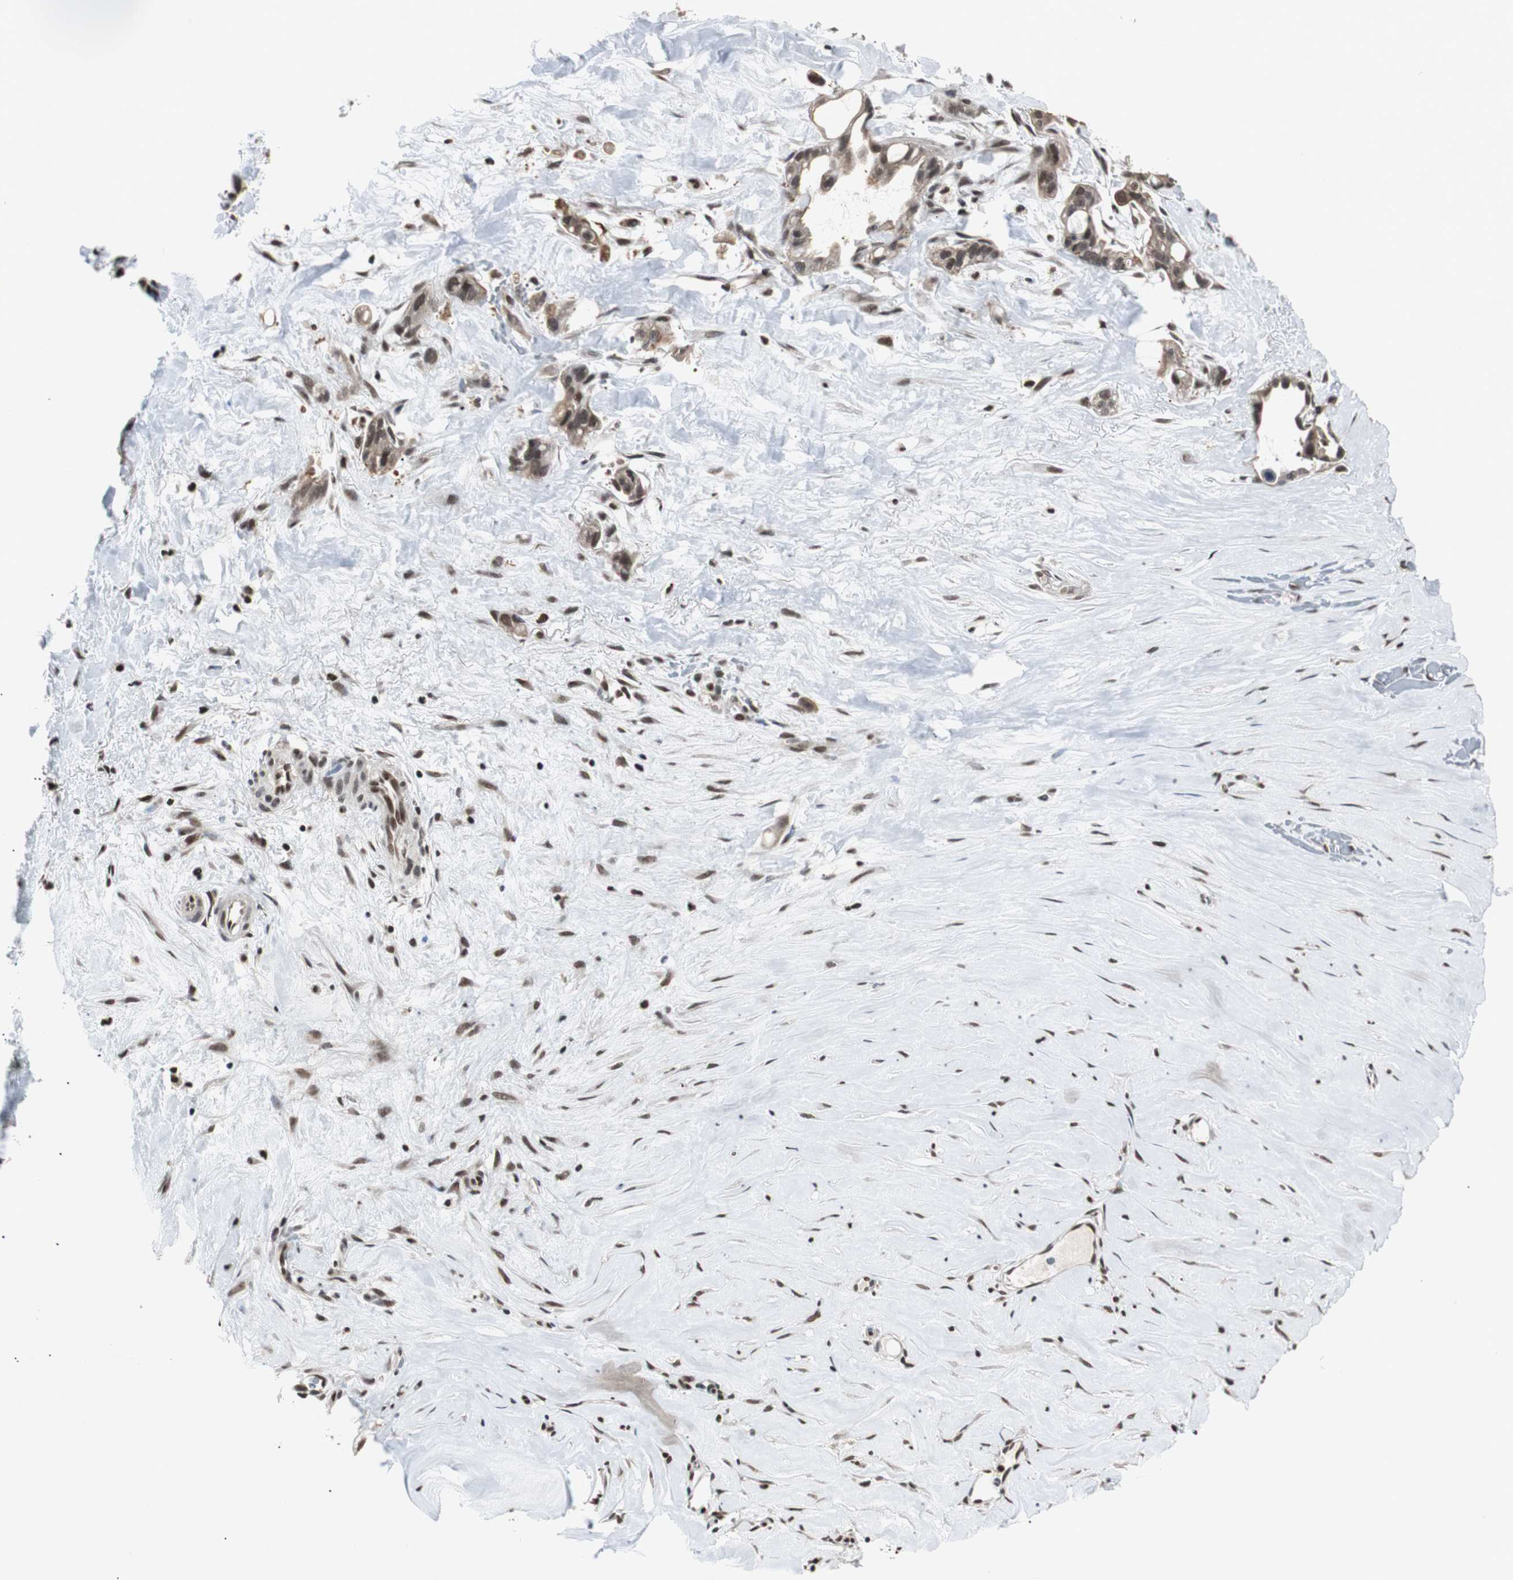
{"staining": {"intensity": "moderate", "quantity": ">75%", "location": "cytoplasmic/membranous,nuclear"}, "tissue": "liver cancer", "cell_type": "Tumor cells", "image_type": "cancer", "snomed": [{"axis": "morphology", "description": "Cholangiocarcinoma"}, {"axis": "topography", "description": "Liver"}], "caption": "Immunohistochemistry histopathology image of neoplastic tissue: human liver cancer (cholangiocarcinoma) stained using IHC demonstrates medium levels of moderate protein expression localized specifically in the cytoplasmic/membranous and nuclear of tumor cells, appearing as a cytoplasmic/membranous and nuclear brown color.", "gene": "TERF2IP", "patient": {"sex": "female", "age": 65}}